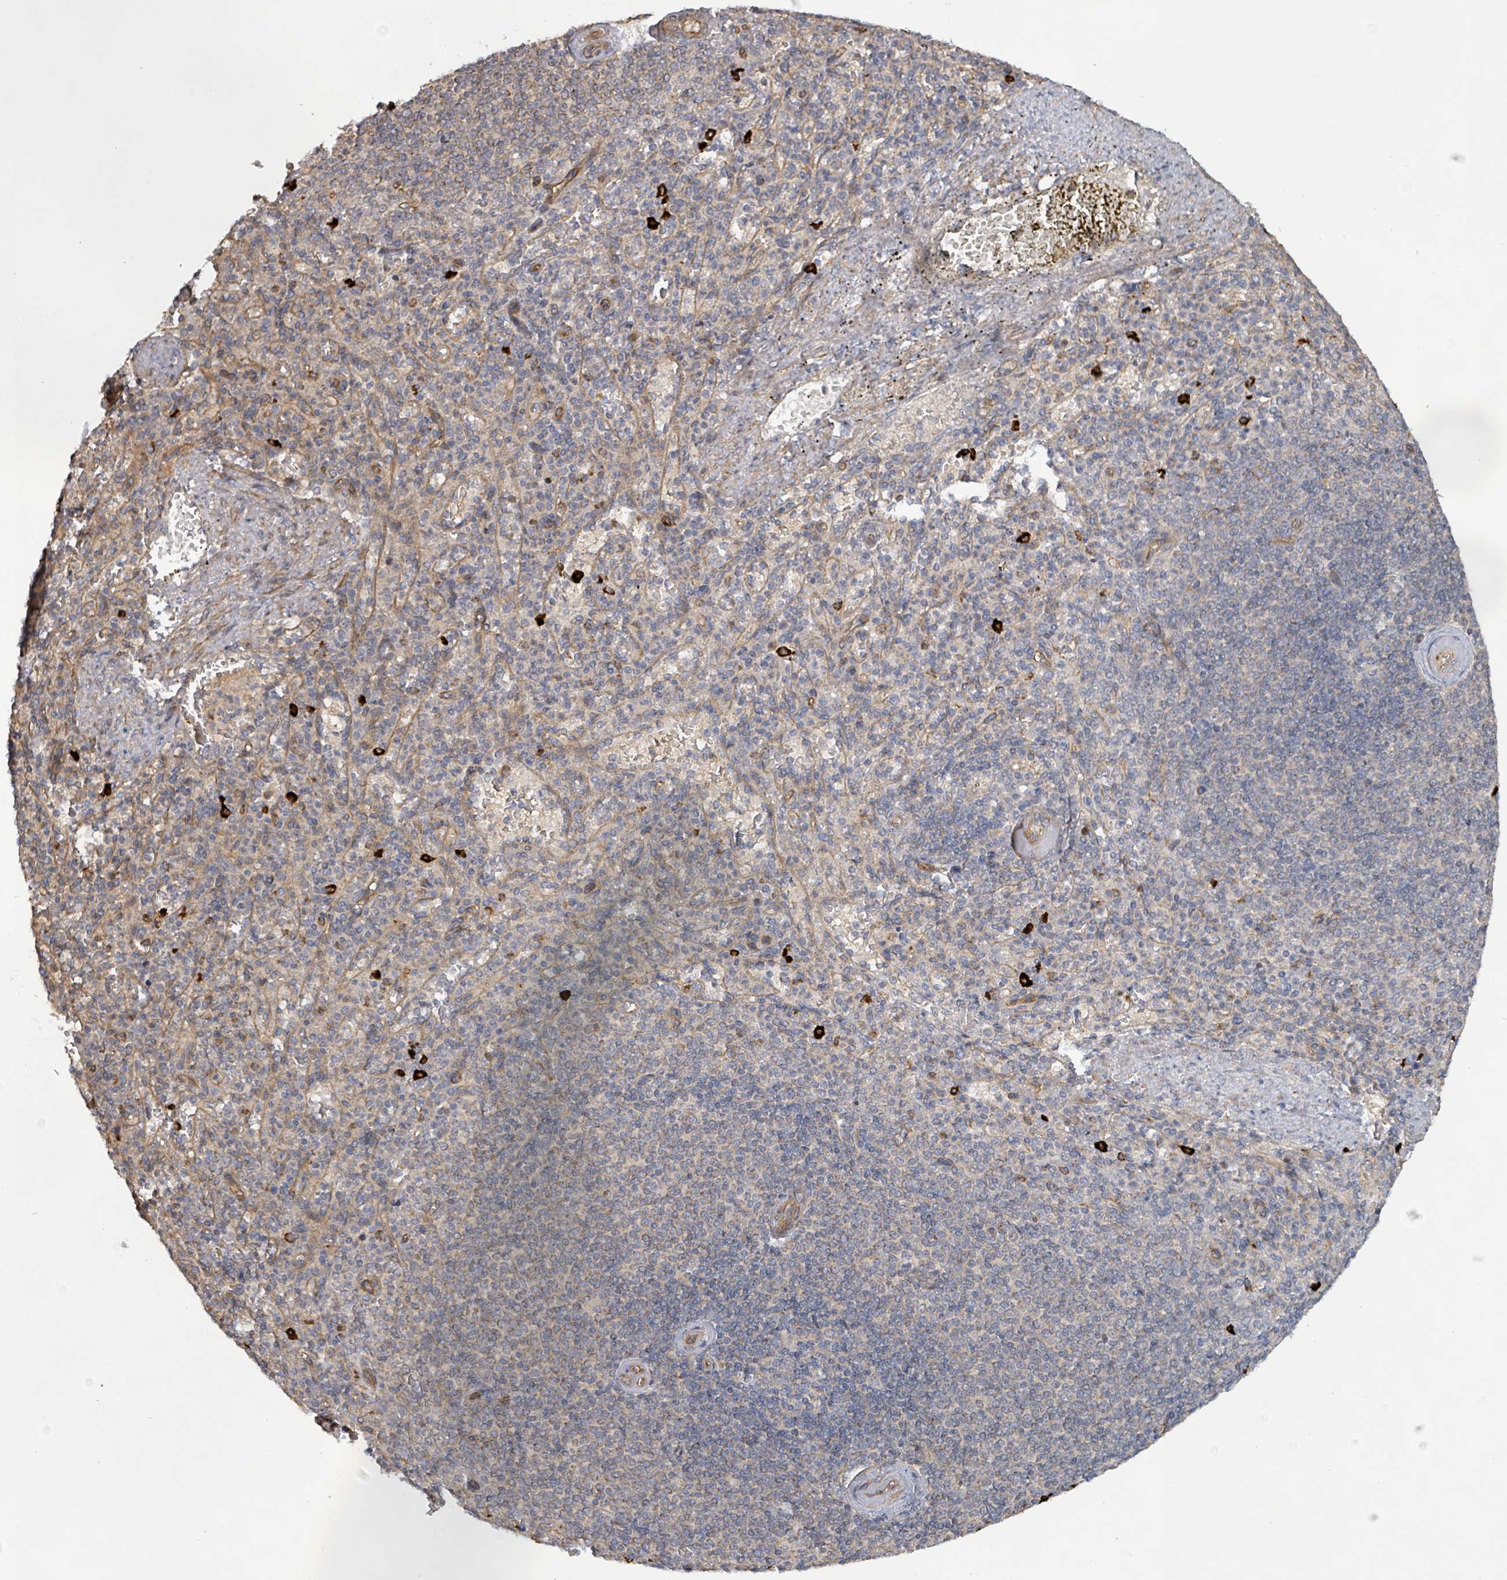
{"staining": {"intensity": "weak", "quantity": "<25%", "location": "cytoplasmic/membranous"}, "tissue": "spleen", "cell_type": "Cells in red pulp", "image_type": "normal", "snomed": [{"axis": "morphology", "description": "Normal tissue, NOS"}, {"axis": "topography", "description": "Spleen"}], "caption": "Immunohistochemistry (IHC) image of benign human spleen stained for a protein (brown), which shows no positivity in cells in red pulp. The staining was performed using DAB to visualize the protein expression in brown, while the nuclei were stained in blue with hematoxylin (Magnification: 20x).", "gene": "KBTBD11", "patient": {"sex": "female", "age": 74}}